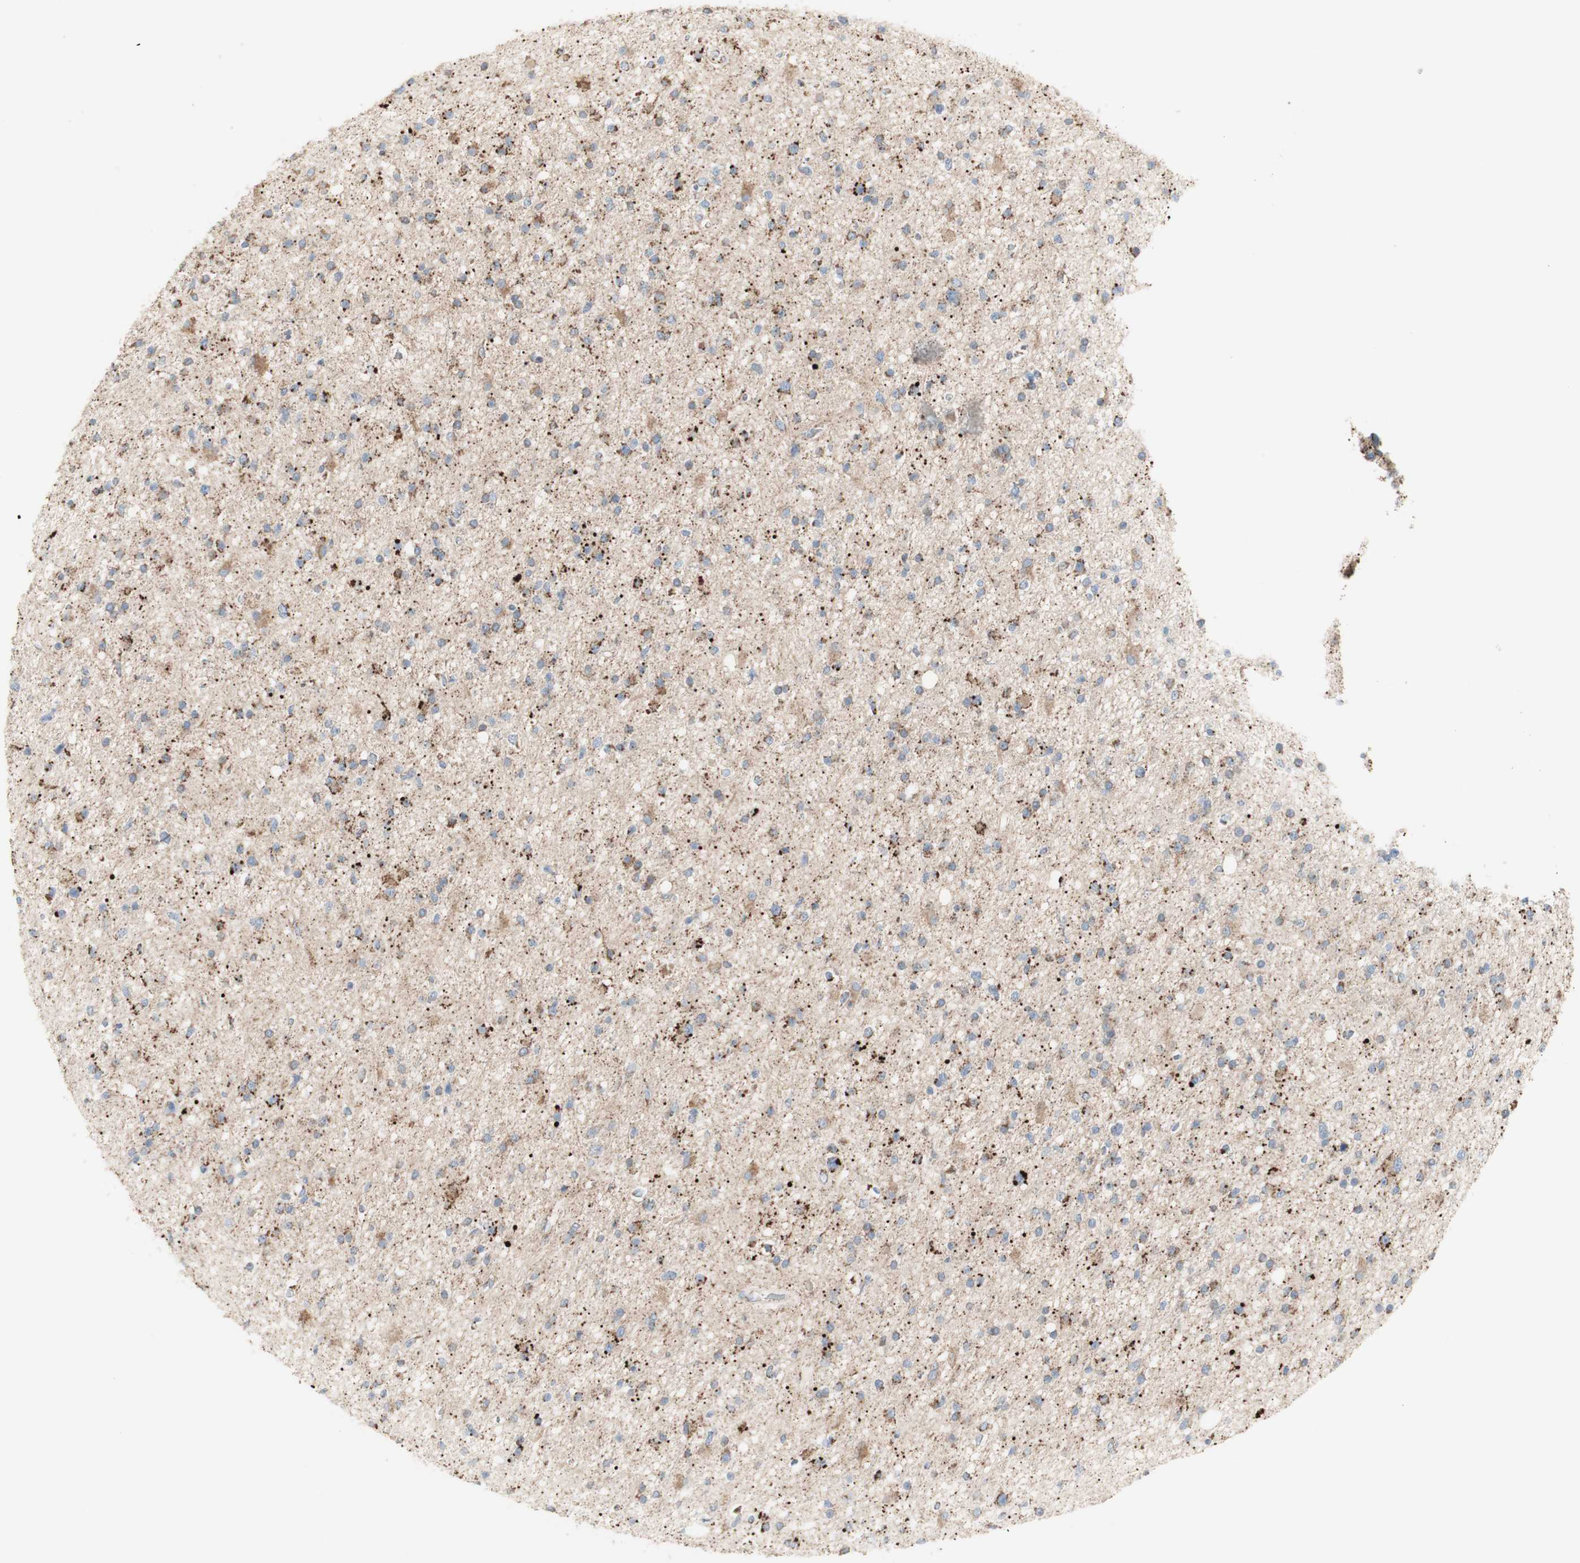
{"staining": {"intensity": "weak", "quantity": "<25%", "location": "cytoplasmic/membranous"}, "tissue": "glioma", "cell_type": "Tumor cells", "image_type": "cancer", "snomed": [{"axis": "morphology", "description": "Glioma, malignant, High grade"}, {"axis": "topography", "description": "Brain"}], "caption": "Immunohistochemistry (IHC) histopathology image of glioma stained for a protein (brown), which reveals no expression in tumor cells. (DAB (3,3'-diaminobenzidine) immunohistochemistry (IHC) with hematoxylin counter stain).", "gene": "C3orf52", "patient": {"sex": "male", "age": 33}}